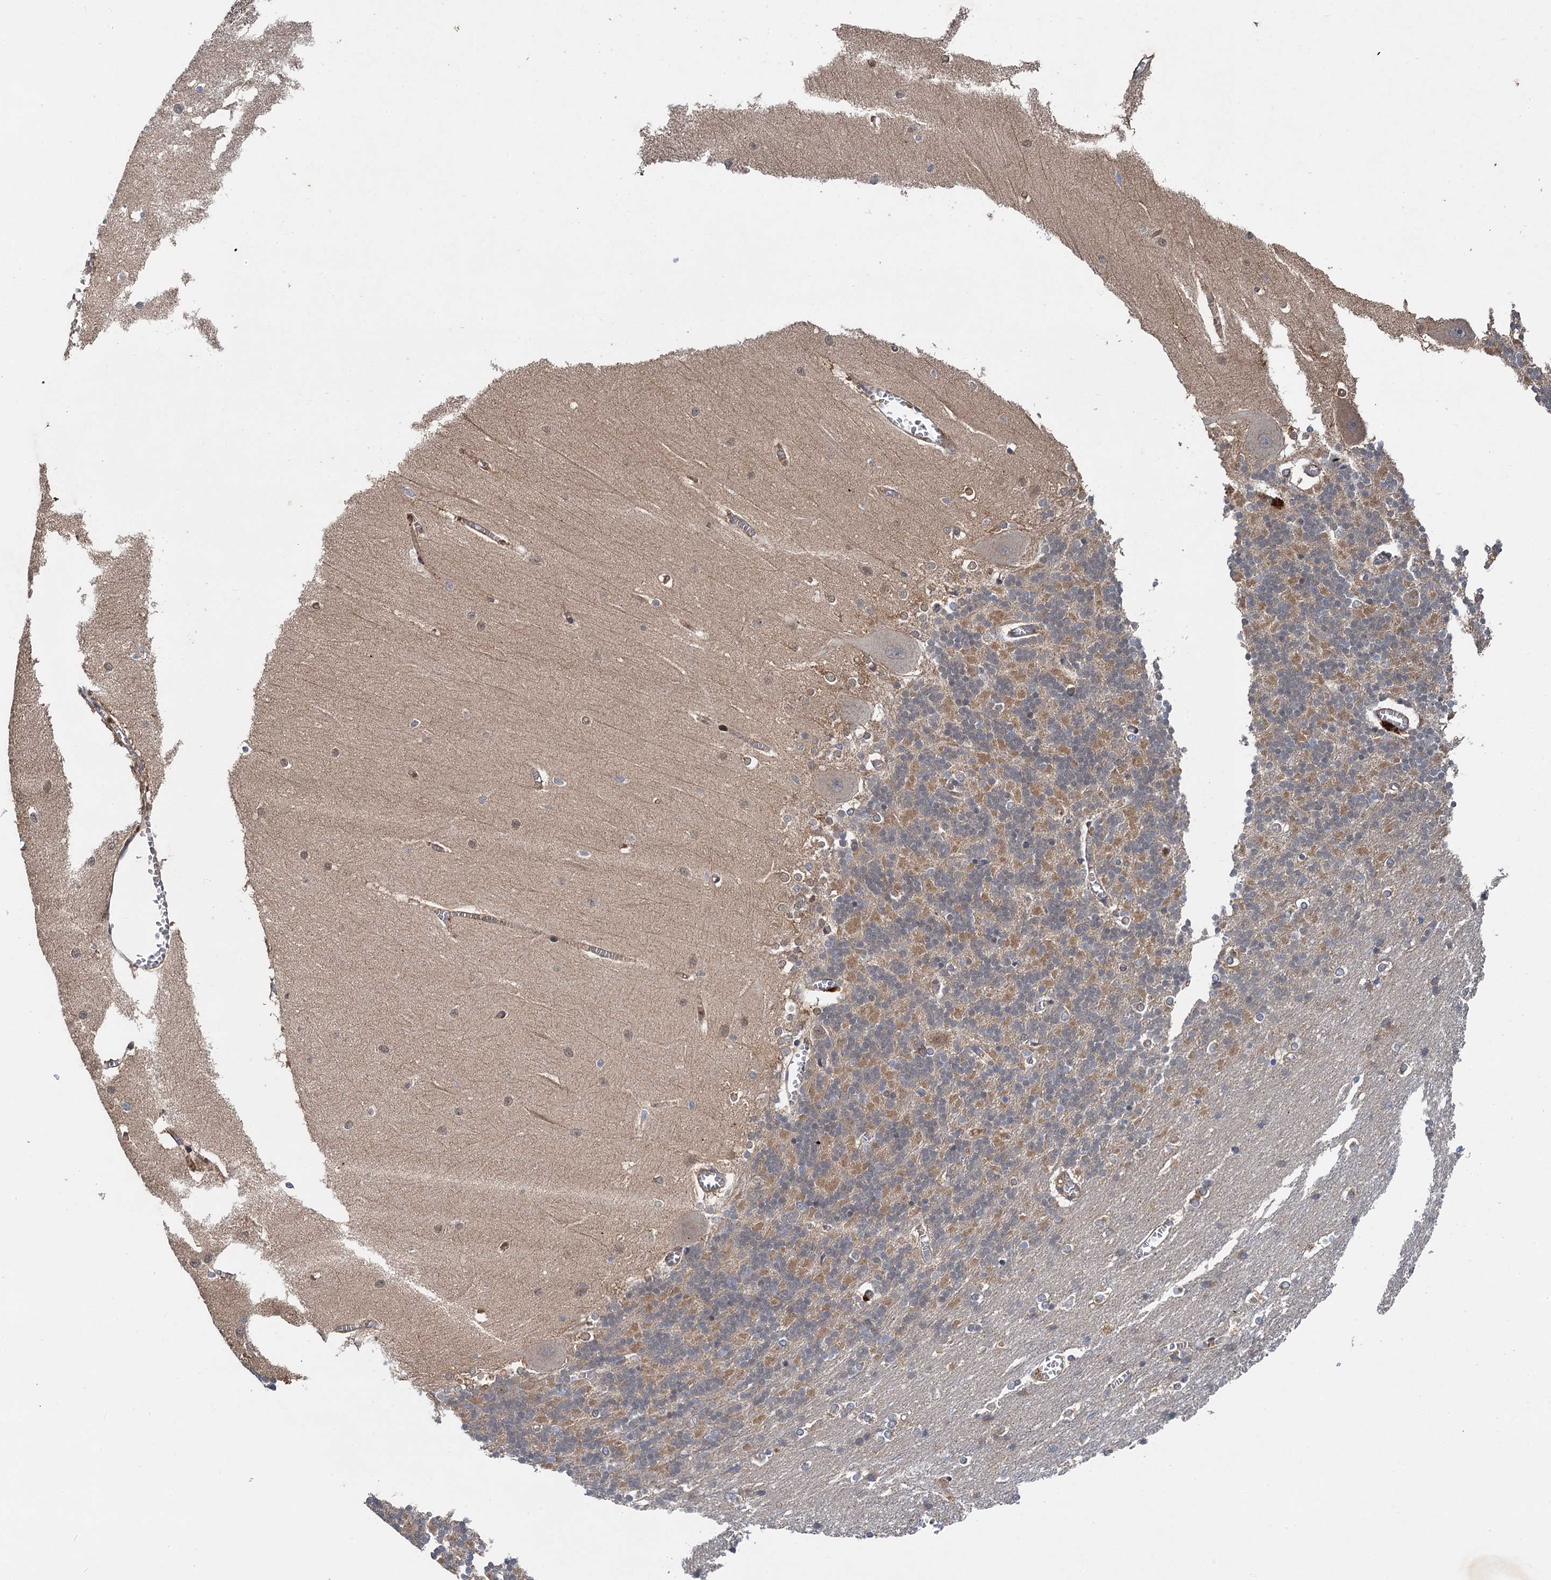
{"staining": {"intensity": "moderate", "quantity": "<25%", "location": "cytoplasmic/membranous"}, "tissue": "cerebellum", "cell_type": "Cells in granular layer", "image_type": "normal", "snomed": [{"axis": "morphology", "description": "Normal tissue, NOS"}, {"axis": "topography", "description": "Cerebellum"}], "caption": "Protein staining of unremarkable cerebellum shows moderate cytoplasmic/membranous staining in approximately <25% of cells in granular layer.", "gene": "NLRP10", "patient": {"sex": "male", "age": 37}}